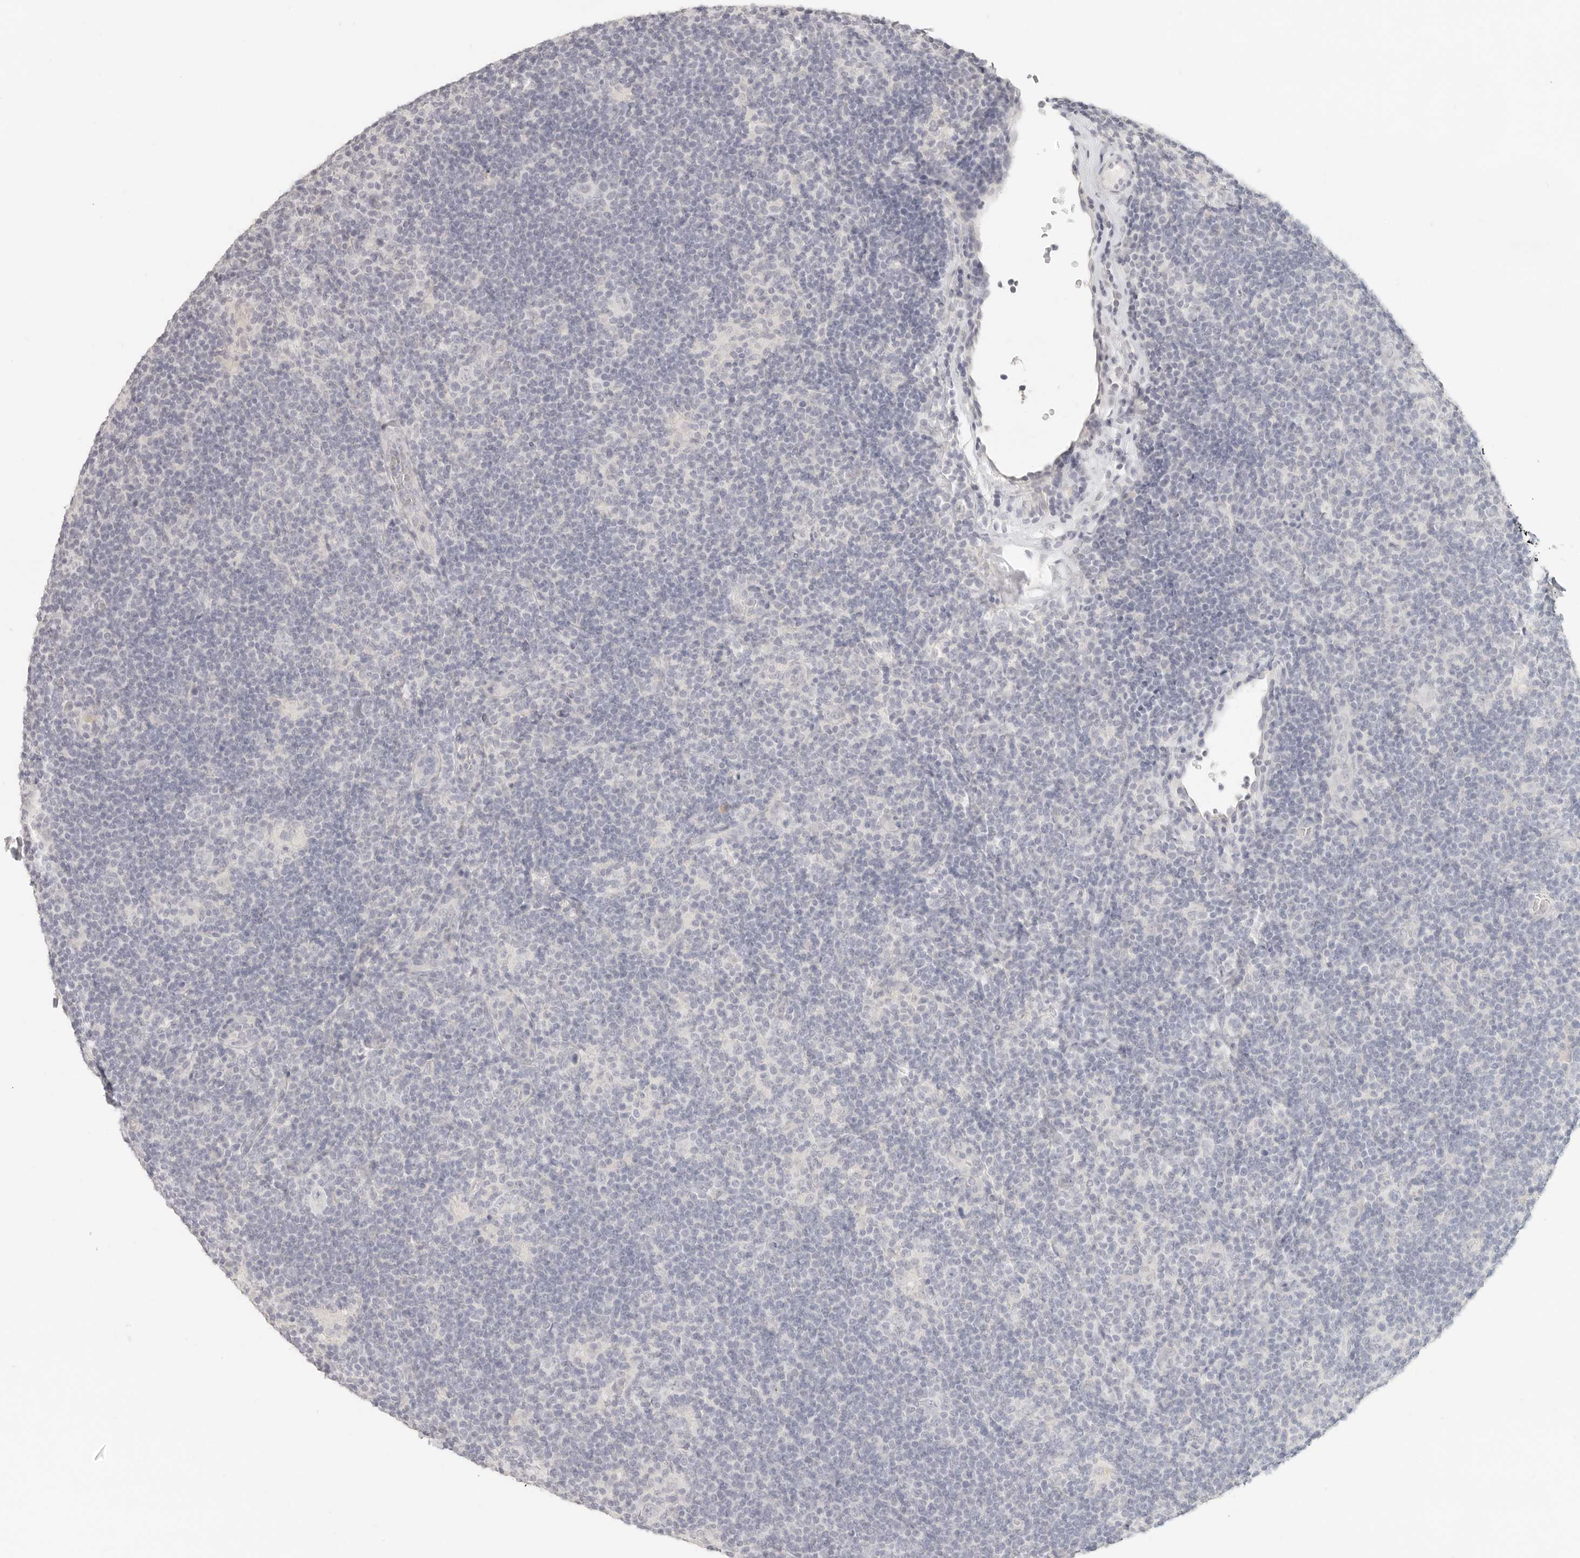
{"staining": {"intensity": "negative", "quantity": "none", "location": "none"}, "tissue": "lymphoma", "cell_type": "Tumor cells", "image_type": "cancer", "snomed": [{"axis": "morphology", "description": "Hodgkin's disease, NOS"}, {"axis": "topography", "description": "Lymph node"}], "caption": "Protein analysis of lymphoma shows no significant expression in tumor cells.", "gene": "EPCAM", "patient": {"sex": "female", "age": 57}}